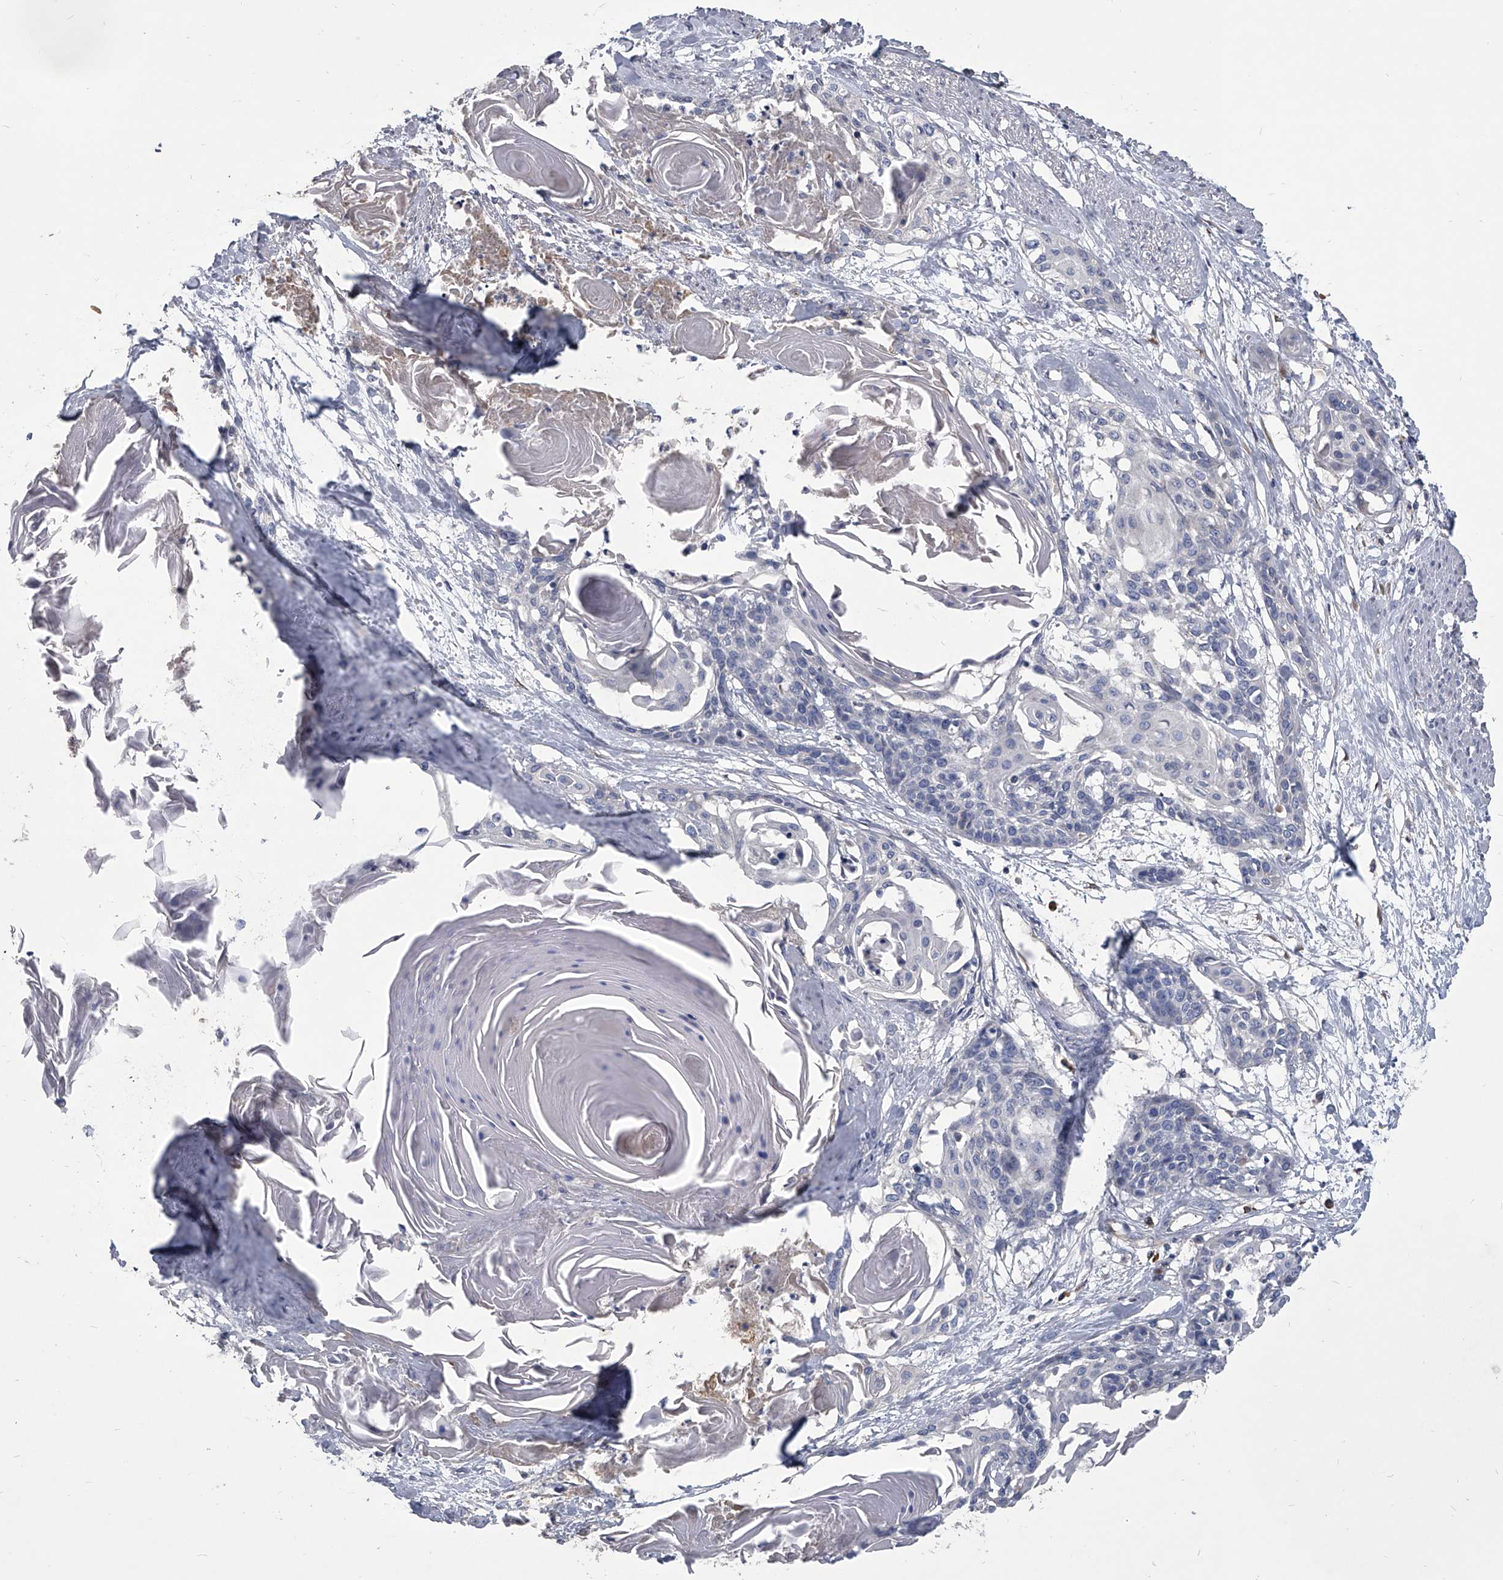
{"staining": {"intensity": "negative", "quantity": "none", "location": "none"}, "tissue": "cervical cancer", "cell_type": "Tumor cells", "image_type": "cancer", "snomed": [{"axis": "morphology", "description": "Squamous cell carcinoma, NOS"}, {"axis": "topography", "description": "Cervix"}], "caption": "An immunohistochemistry histopathology image of cervical squamous cell carcinoma is shown. There is no staining in tumor cells of cervical squamous cell carcinoma.", "gene": "CCR4", "patient": {"sex": "female", "age": 57}}